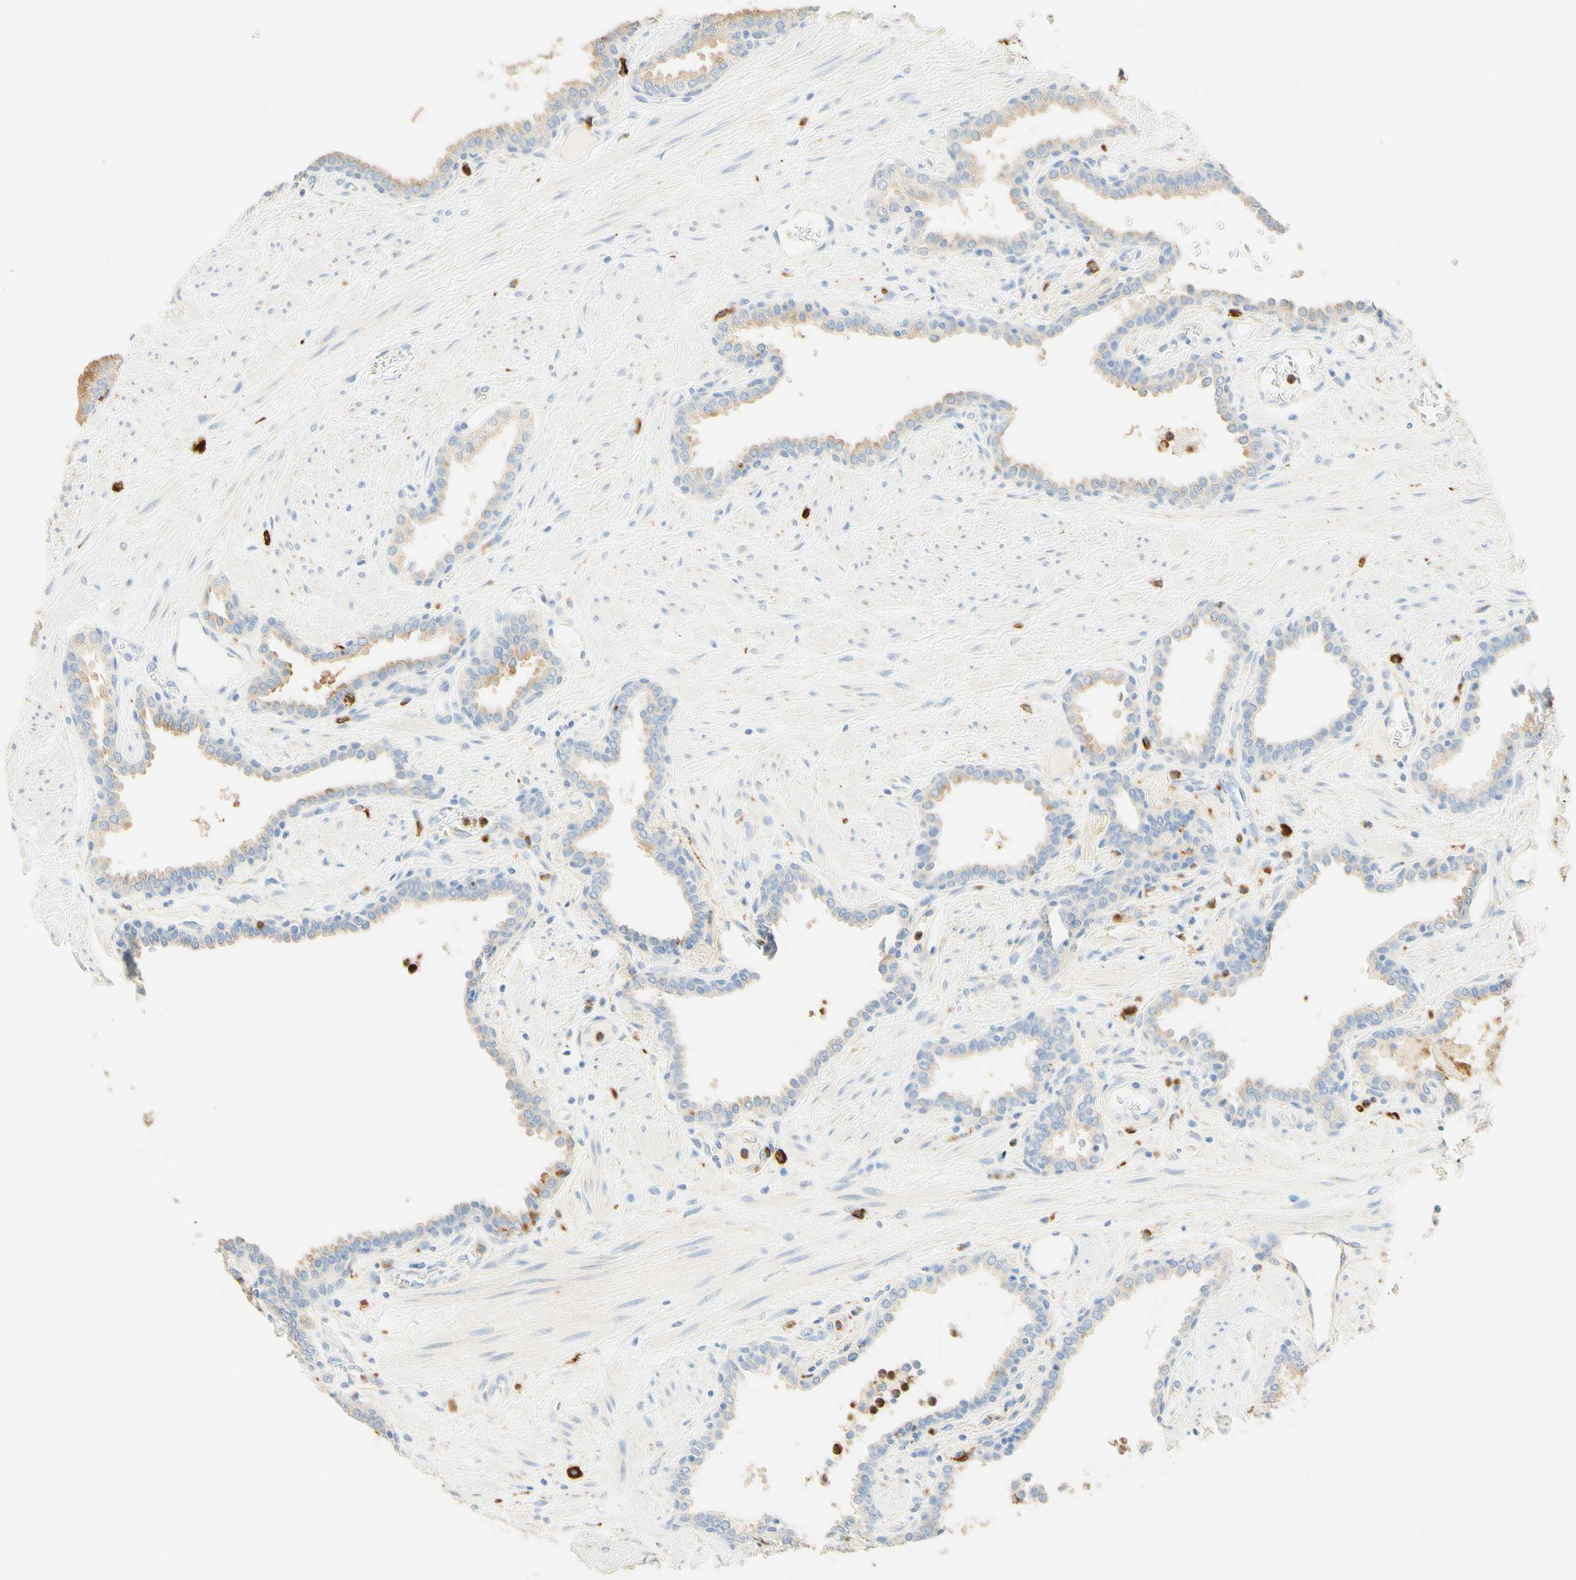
{"staining": {"intensity": "moderate", "quantity": "25%-75%", "location": "cytoplasmic/membranous"}, "tissue": "prostate", "cell_type": "Glandular cells", "image_type": "normal", "snomed": [{"axis": "morphology", "description": "Normal tissue, NOS"}, {"axis": "topography", "description": "Prostate"}], "caption": "Human prostate stained with a protein marker shows moderate staining in glandular cells.", "gene": "CD63", "patient": {"sex": "male", "age": 51}}